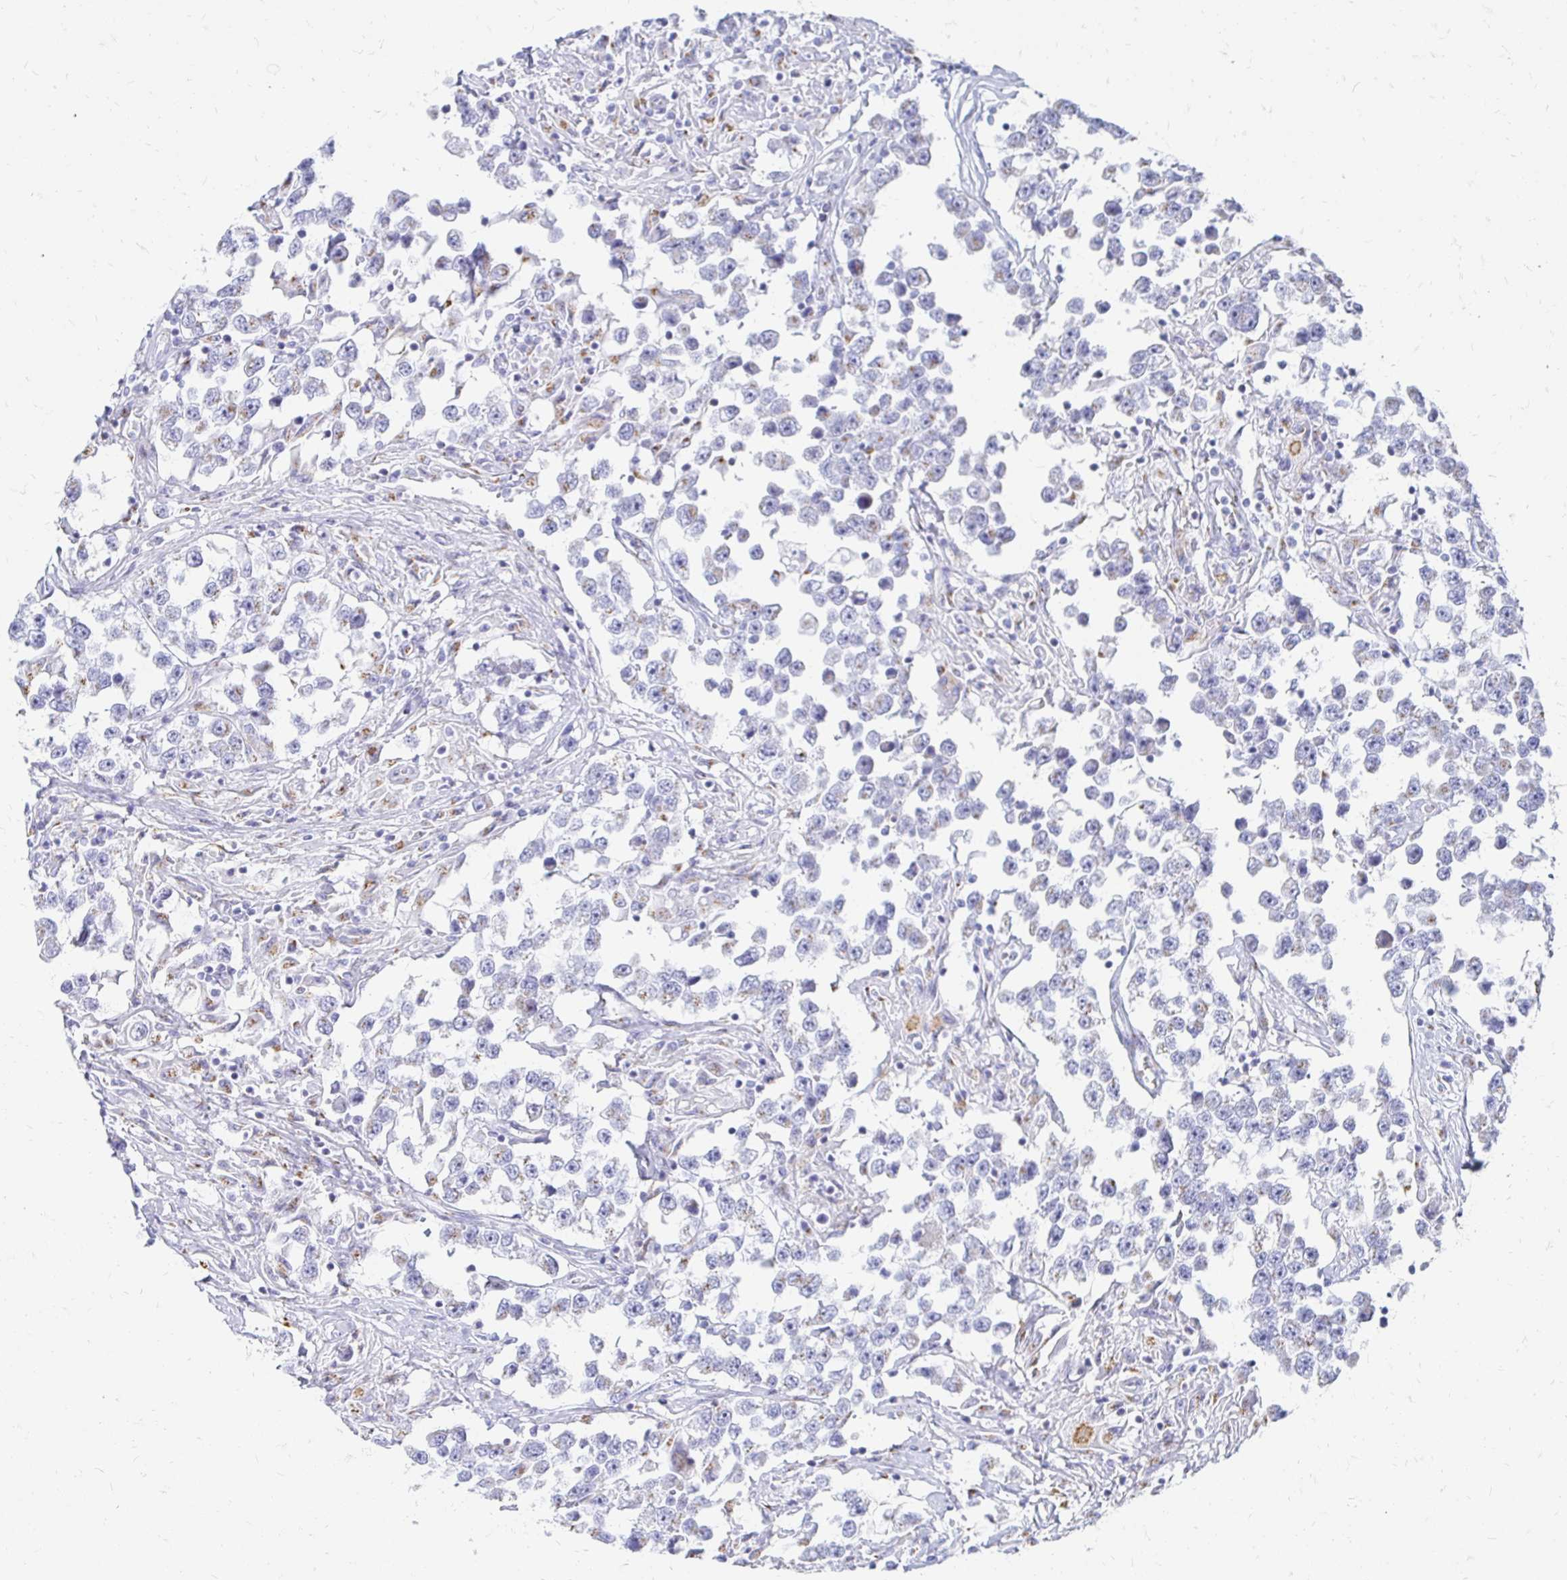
{"staining": {"intensity": "negative", "quantity": "none", "location": "none"}, "tissue": "testis cancer", "cell_type": "Tumor cells", "image_type": "cancer", "snomed": [{"axis": "morphology", "description": "Seminoma, NOS"}, {"axis": "topography", "description": "Testis"}], "caption": "Seminoma (testis) was stained to show a protein in brown. There is no significant positivity in tumor cells.", "gene": "PAGE4", "patient": {"sex": "male", "age": 46}}